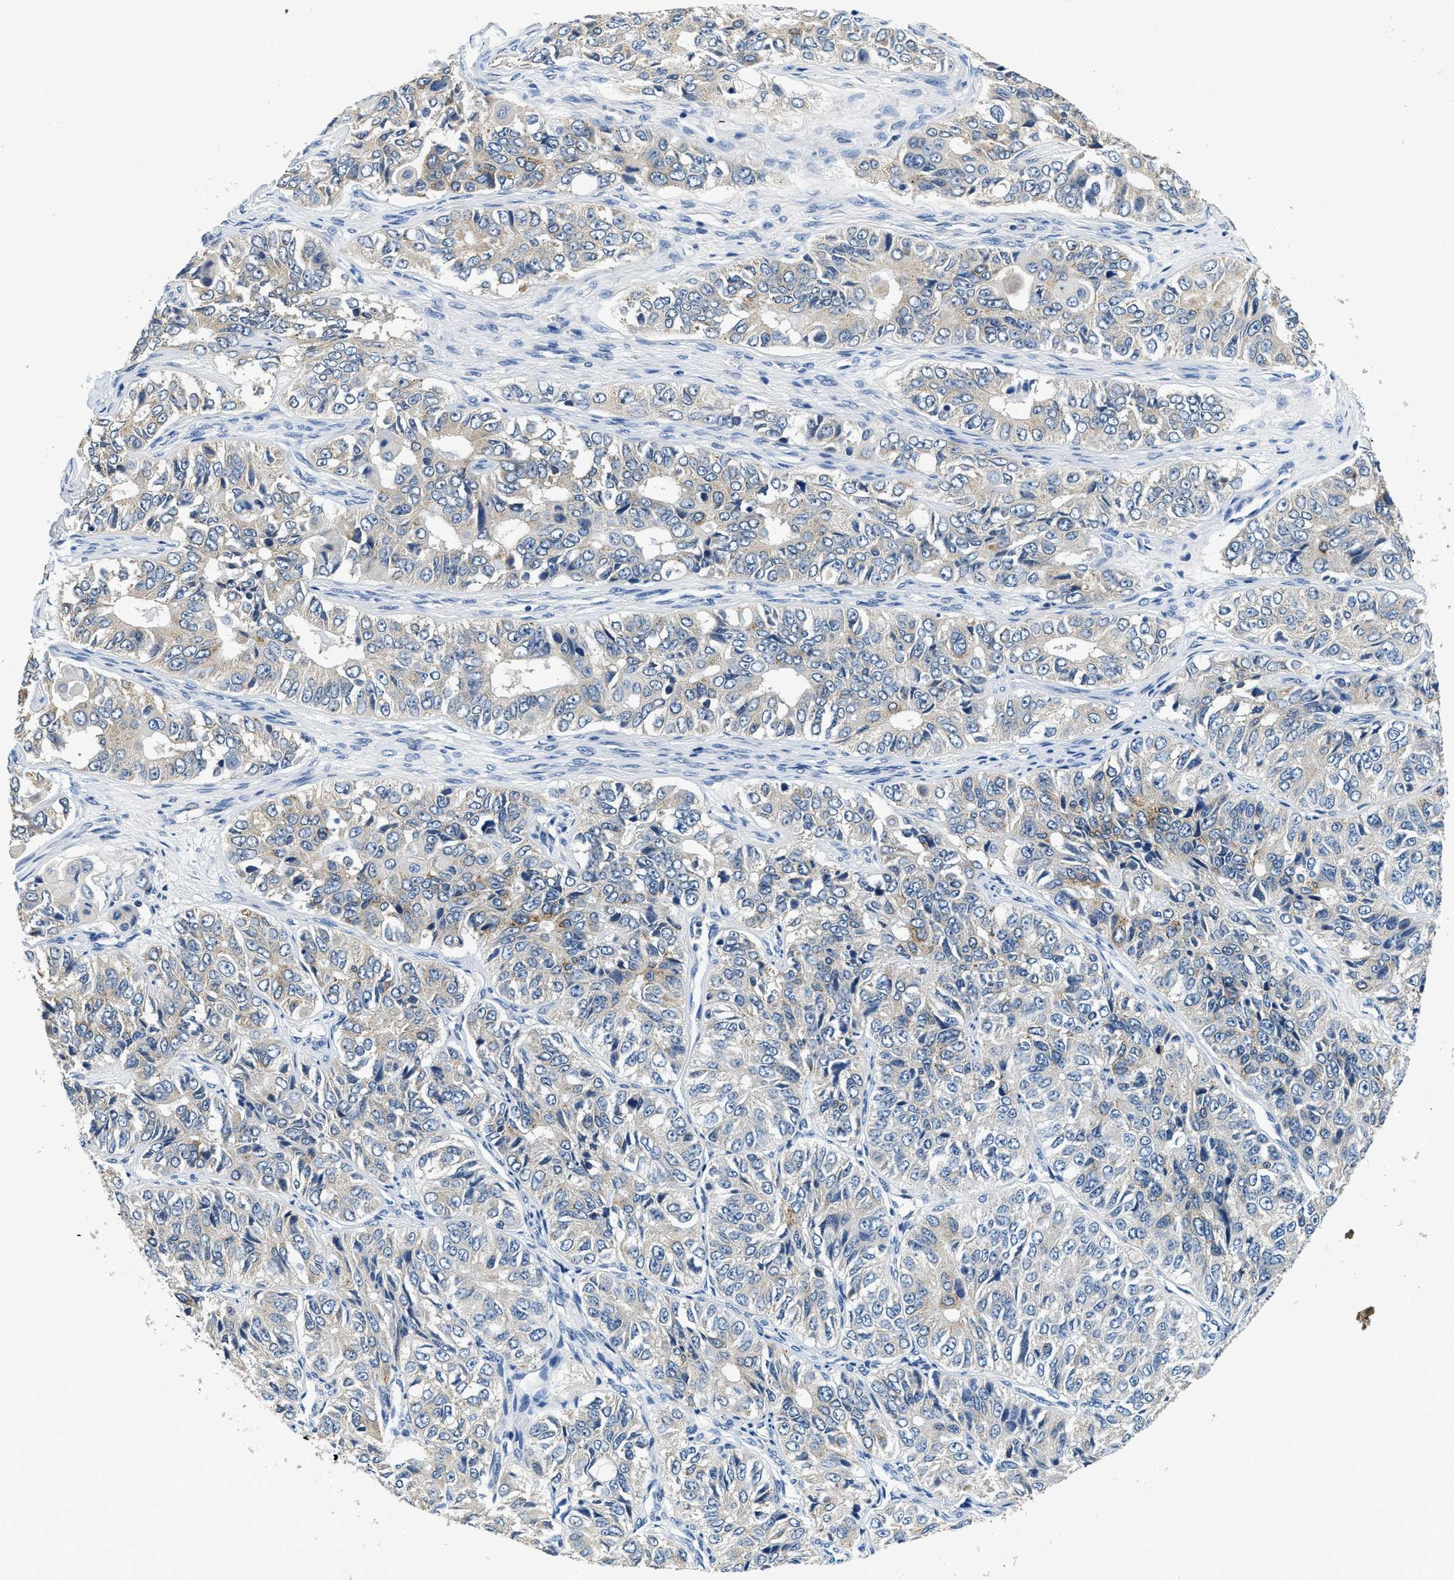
{"staining": {"intensity": "weak", "quantity": "<25%", "location": "cytoplasmic/membranous"}, "tissue": "ovarian cancer", "cell_type": "Tumor cells", "image_type": "cancer", "snomed": [{"axis": "morphology", "description": "Carcinoma, endometroid"}, {"axis": "topography", "description": "Ovary"}], "caption": "High power microscopy micrograph of an immunohistochemistry (IHC) histopathology image of ovarian endometroid carcinoma, revealing no significant positivity in tumor cells.", "gene": "ALDH3A2", "patient": {"sex": "female", "age": 51}}